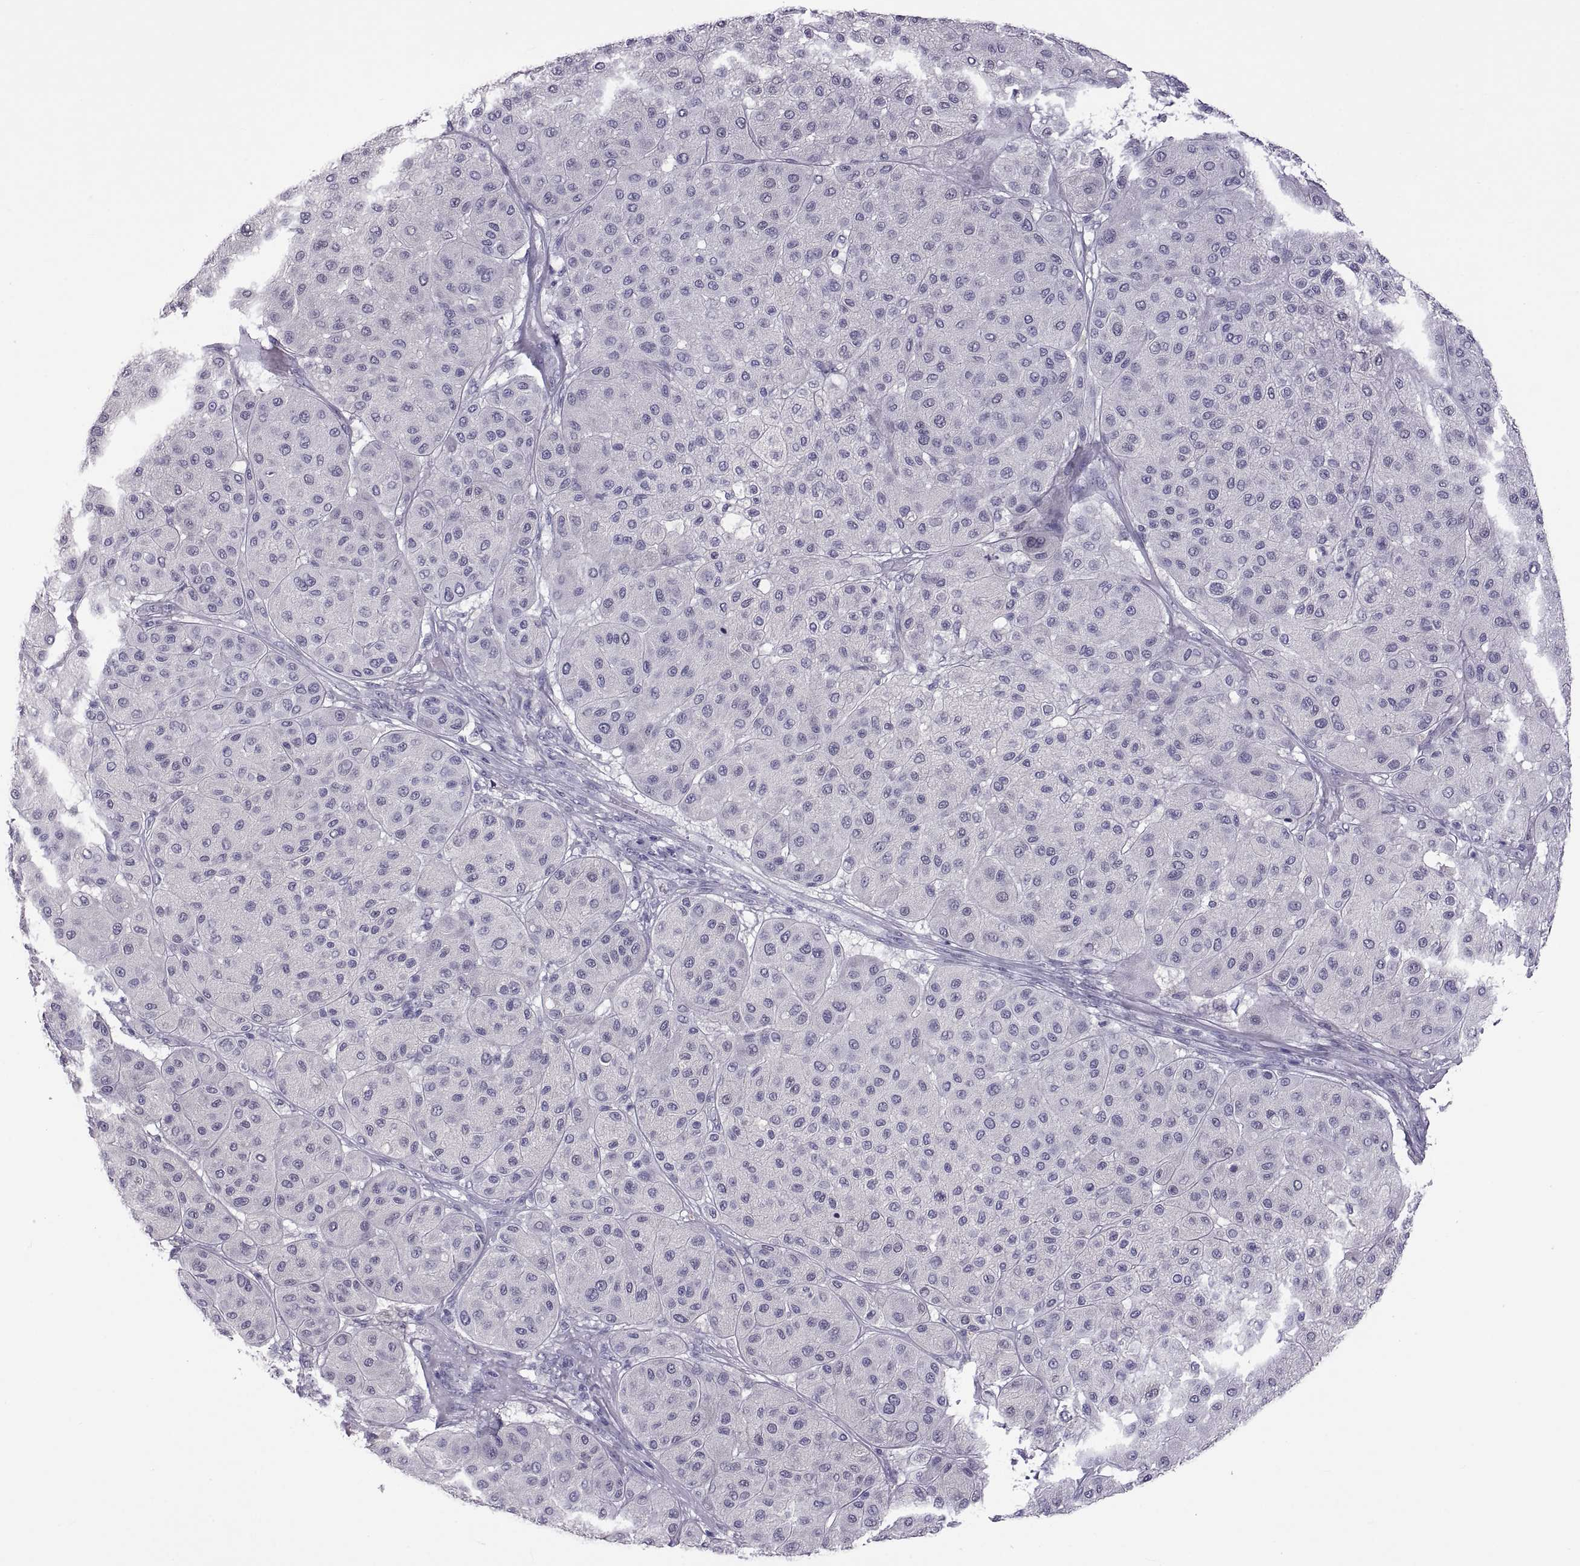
{"staining": {"intensity": "negative", "quantity": "none", "location": "none"}, "tissue": "melanoma", "cell_type": "Tumor cells", "image_type": "cancer", "snomed": [{"axis": "morphology", "description": "Malignant melanoma, Metastatic site"}, {"axis": "topography", "description": "Smooth muscle"}], "caption": "This is an IHC image of malignant melanoma (metastatic site). There is no positivity in tumor cells.", "gene": "RDM1", "patient": {"sex": "male", "age": 41}}